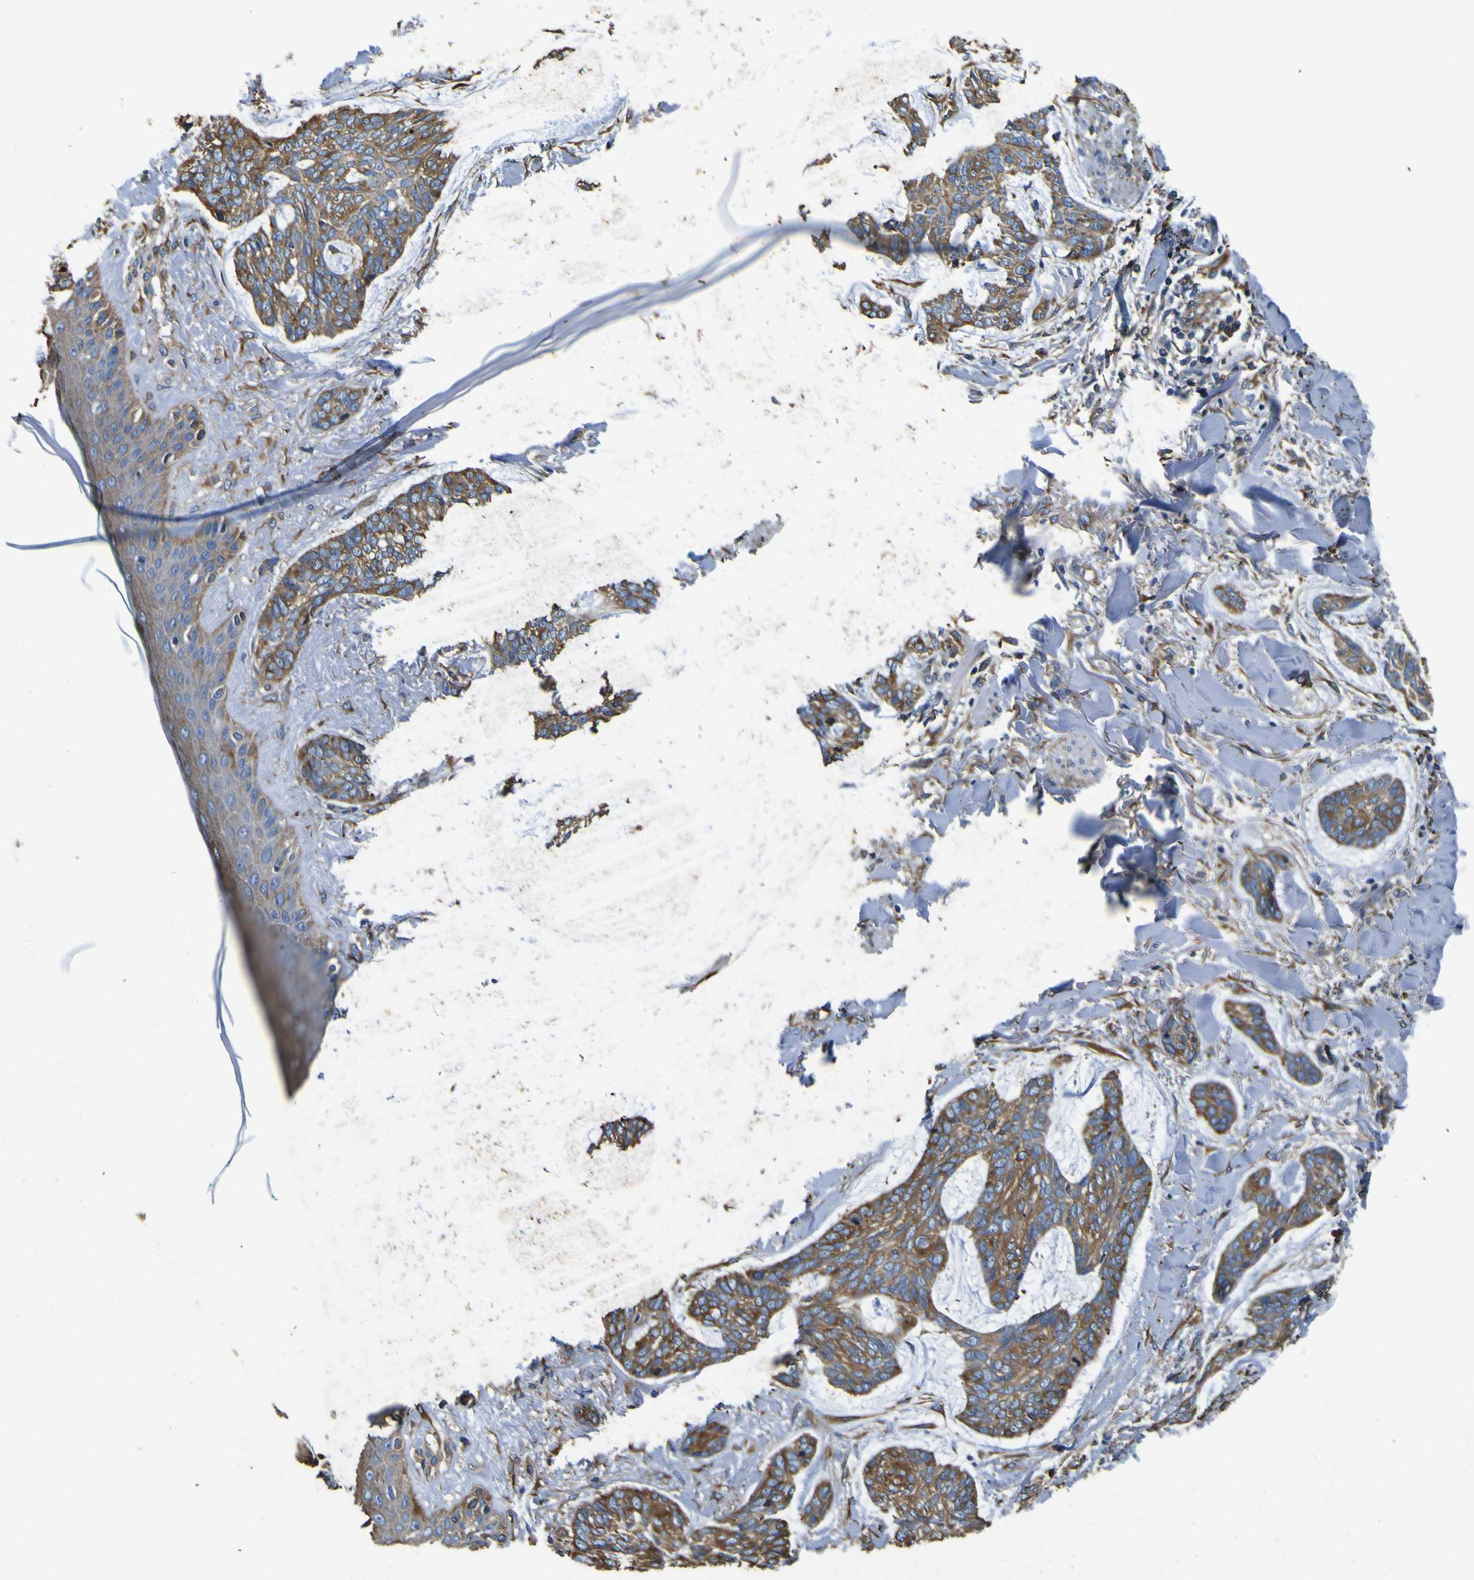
{"staining": {"intensity": "moderate", "quantity": ">75%", "location": "cytoplasmic/membranous"}, "tissue": "skin cancer", "cell_type": "Tumor cells", "image_type": "cancer", "snomed": [{"axis": "morphology", "description": "Basal cell carcinoma"}, {"axis": "topography", "description": "Skin"}], "caption": "Moderate cytoplasmic/membranous protein expression is identified in approximately >75% of tumor cells in skin cancer.", "gene": "TUBA1B", "patient": {"sex": "male", "age": 43}}